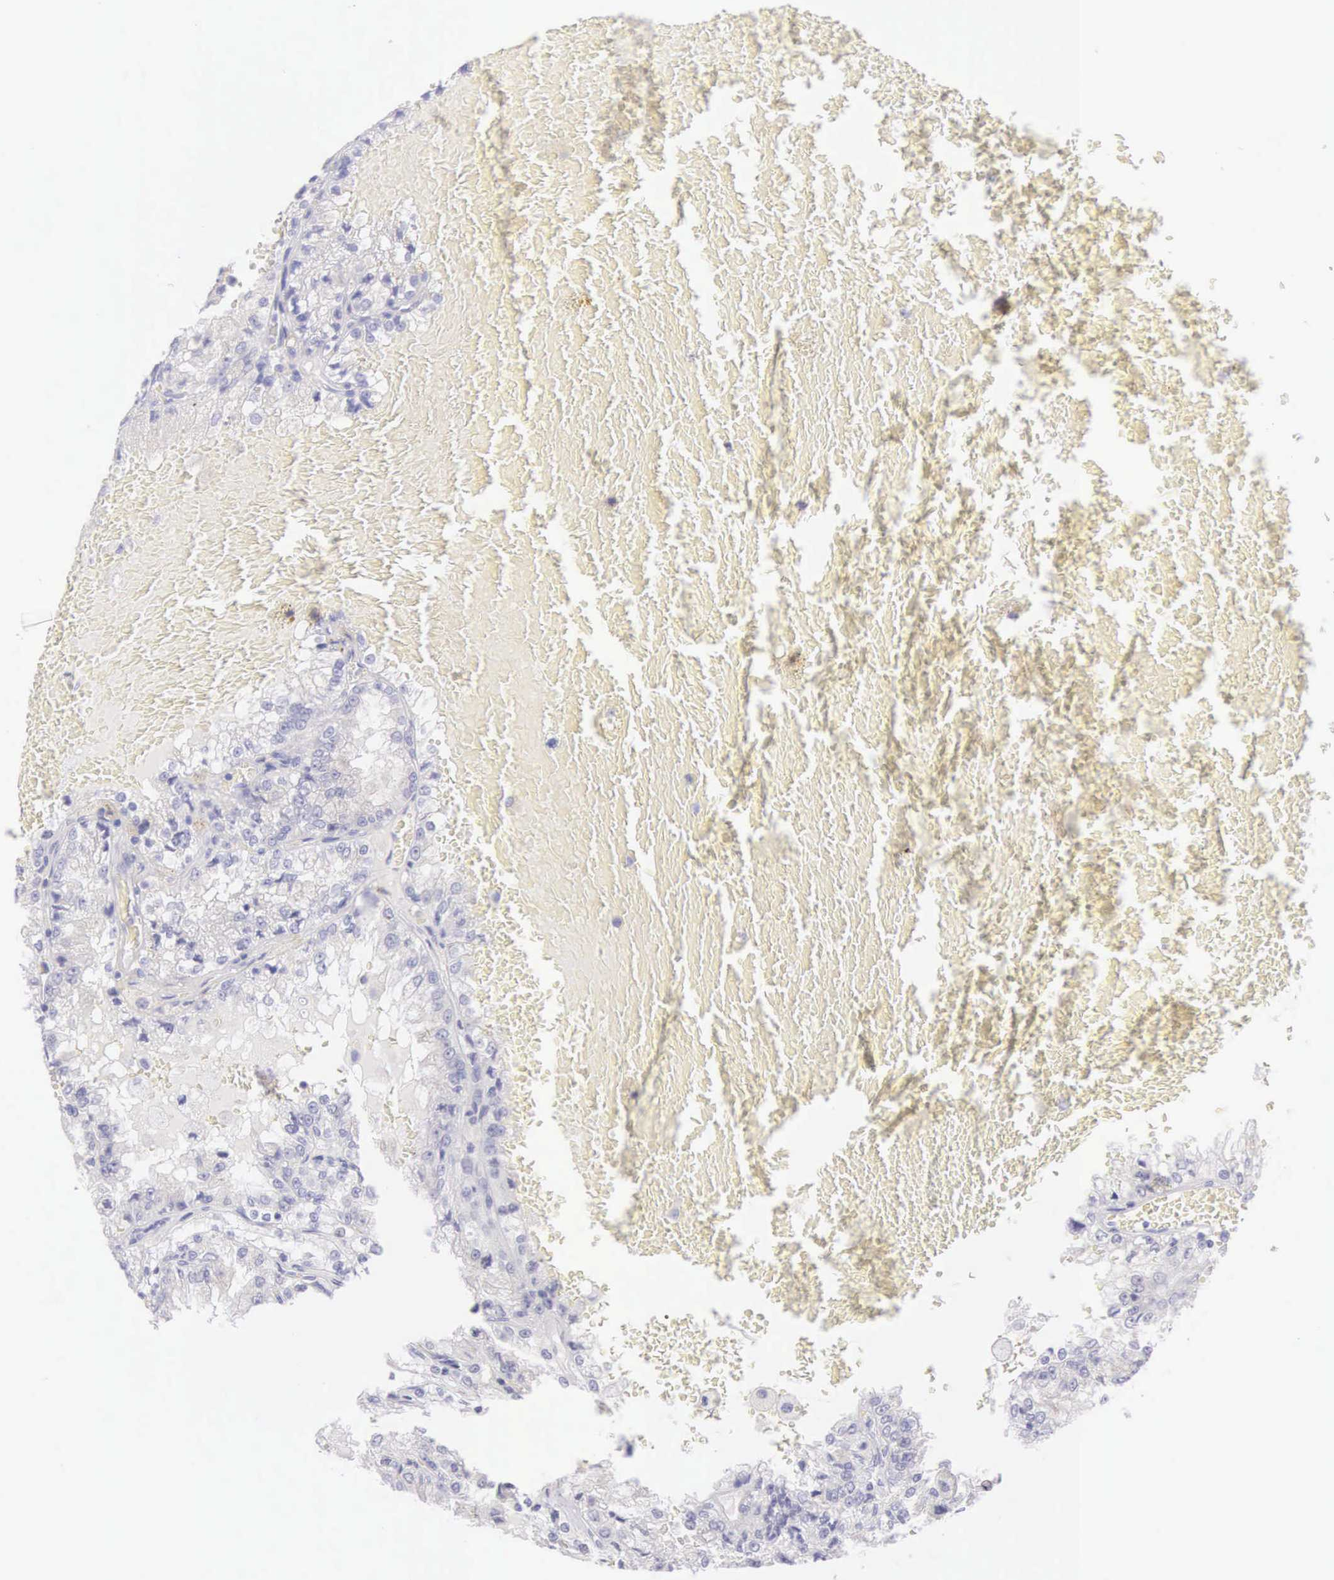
{"staining": {"intensity": "negative", "quantity": "none", "location": "none"}, "tissue": "renal cancer", "cell_type": "Tumor cells", "image_type": "cancer", "snomed": [{"axis": "morphology", "description": "Adenocarcinoma, NOS"}, {"axis": "topography", "description": "Kidney"}], "caption": "DAB (3,3'-diaminobenzidine) immunohistochemical staining of human renal adenocarcinoma reveals no significant staining in tumor cells.", "gene": "ARFGAP3", "patient": {"sex": "female", "age": 56}}